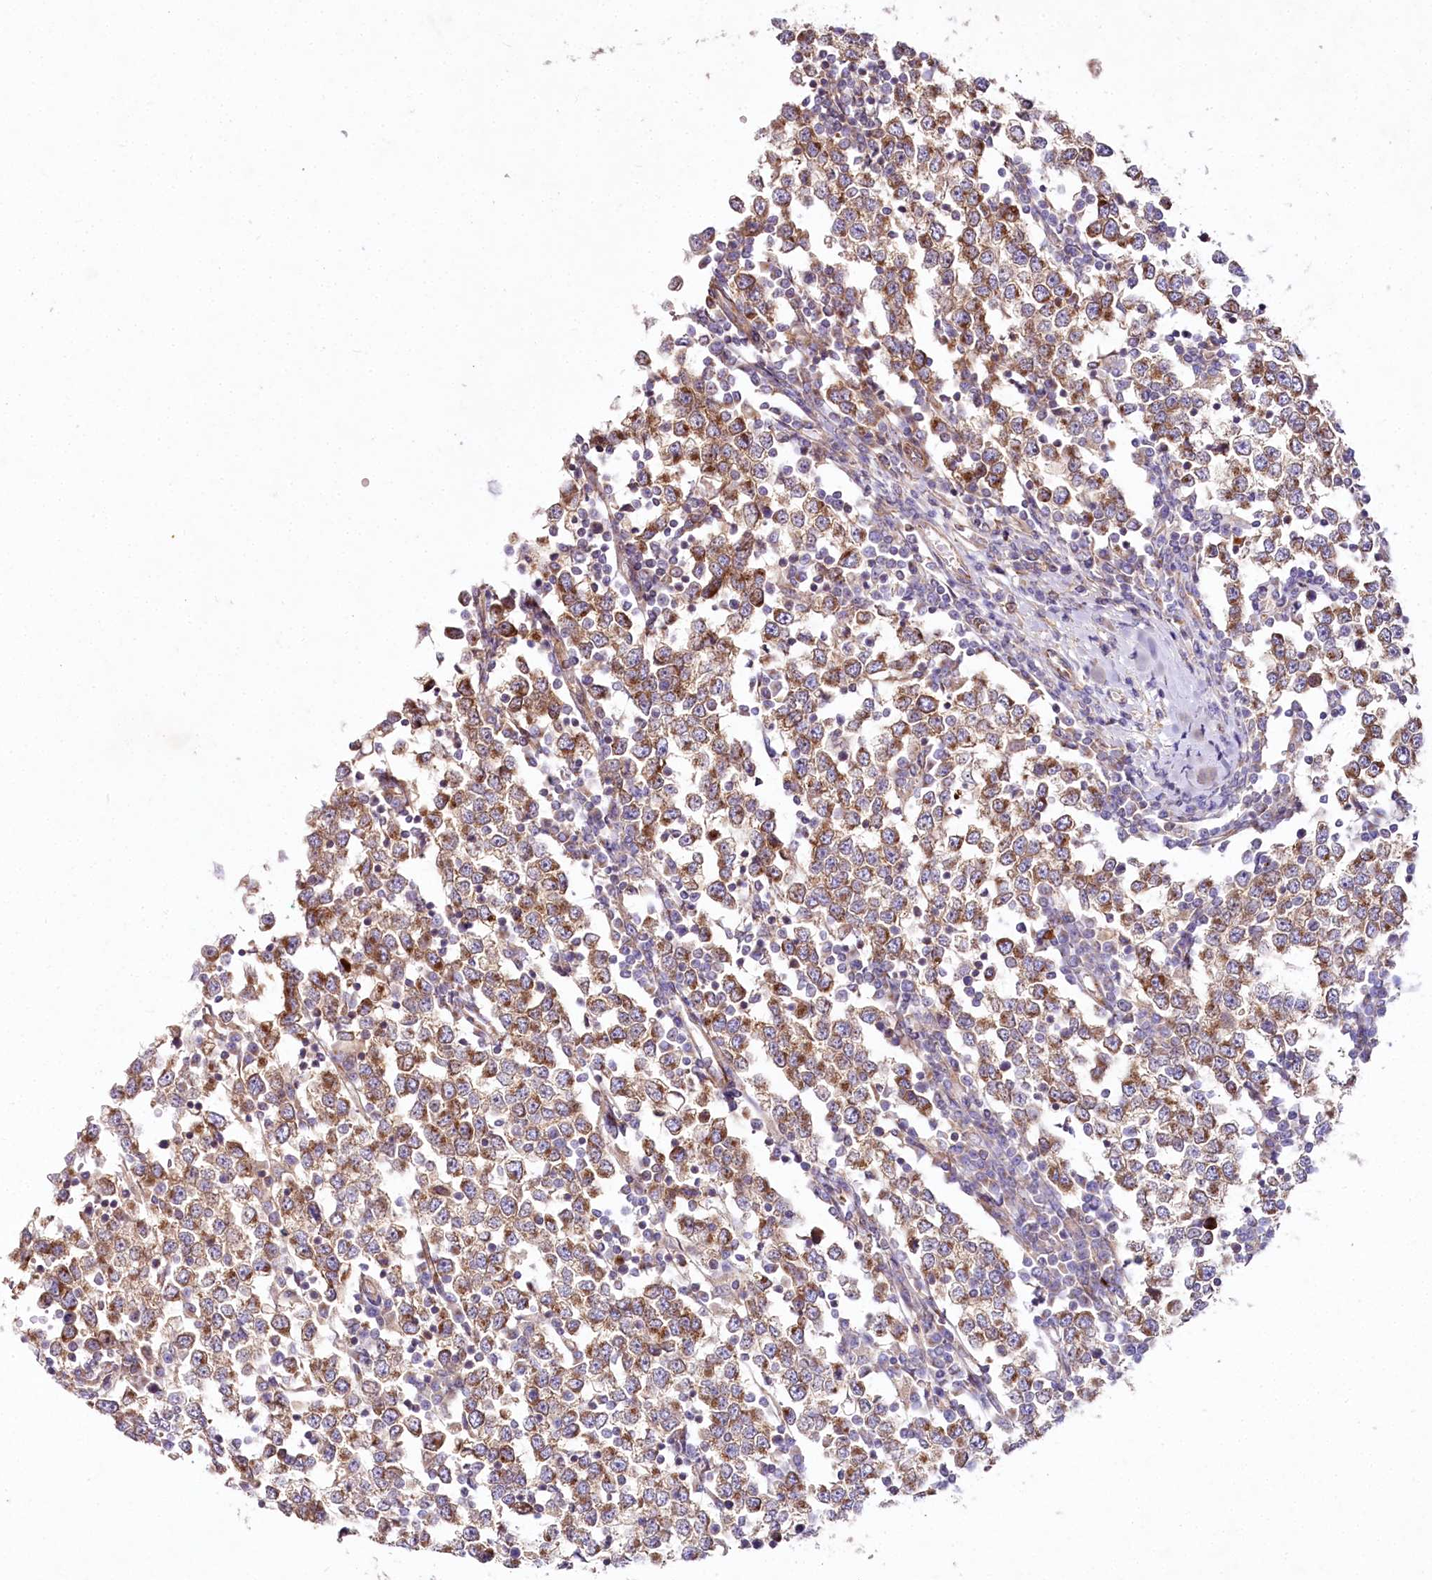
{"staining": {"intensity": "moderate", "quantity": ">75%", "location": "cytoplasmic/membranous"}, "tissue": "testis cancer", "cell_type": "Tumor cells", "image_type": "cancer", "snomed": [{"axis": "morphology", "description": "Seminoma, NOS"}, {"axis": "topography", "description": "Testis"}], "caption": "A brown stain labels moderate cytoplasmic/membranous positivity of a protein in testis cancer tumor cells. The protein of interest is shown in brown color, while the nuclei are stained blue.", "gene": "STX6", "patient": {"sex": "male", "age": 65}}